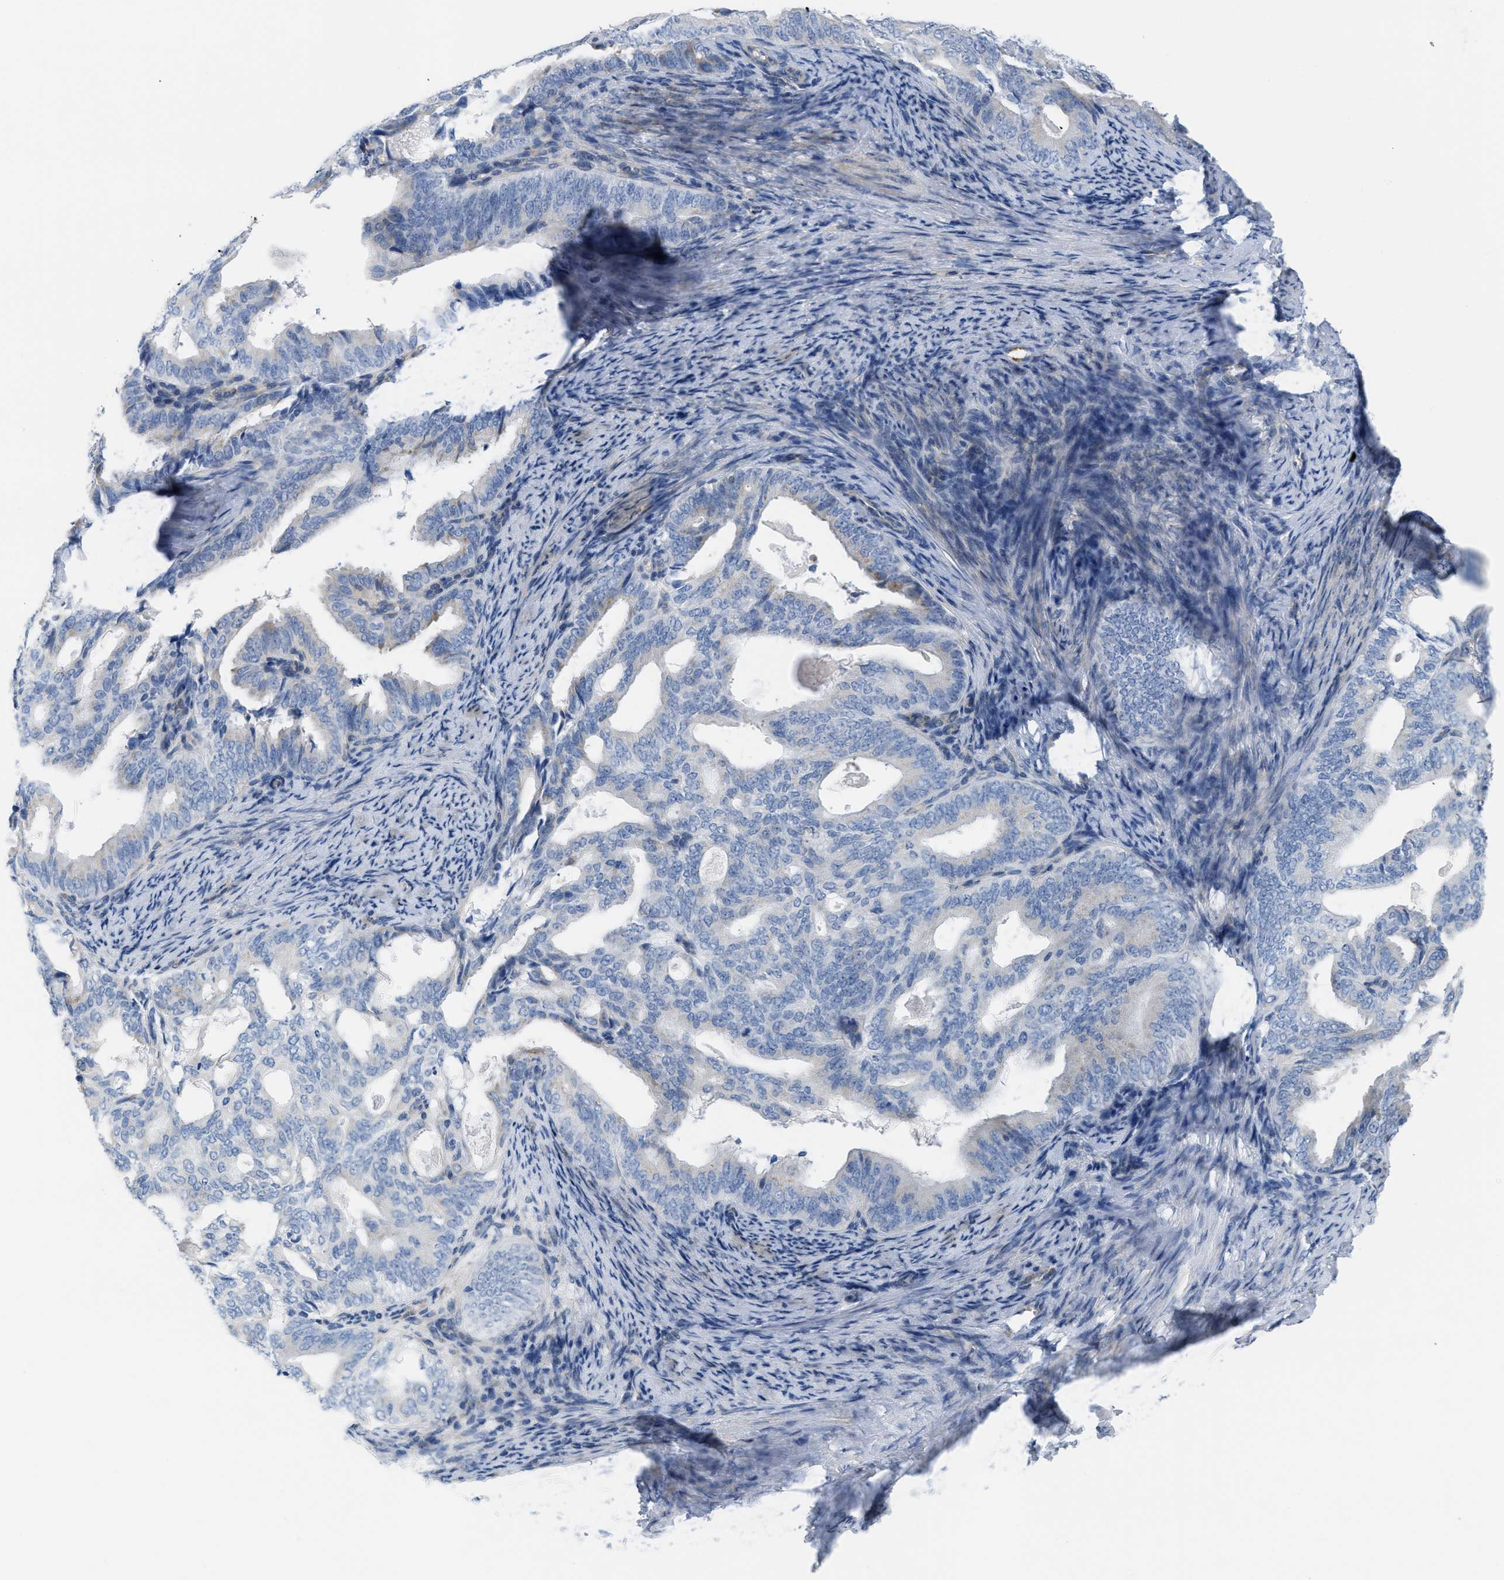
{"staining": {"intensity": "negative", "quantity": "none", "location": "none"}, "tissue": "endometrial cancer", "cell_type": "Tumor cells", "image_type": "cancer", "snomed": [{"axis": "morphology", "description": "Adenocarcinoma, NOS"}, {"axis": "topography", "description": "Endometrium"}], "caption": "Tumor cells show no significant protein expression in endometrial cancer (adenocarcinoma).", "gene": "ASGR1", "patient": {"sex": "female", "age": 58}}